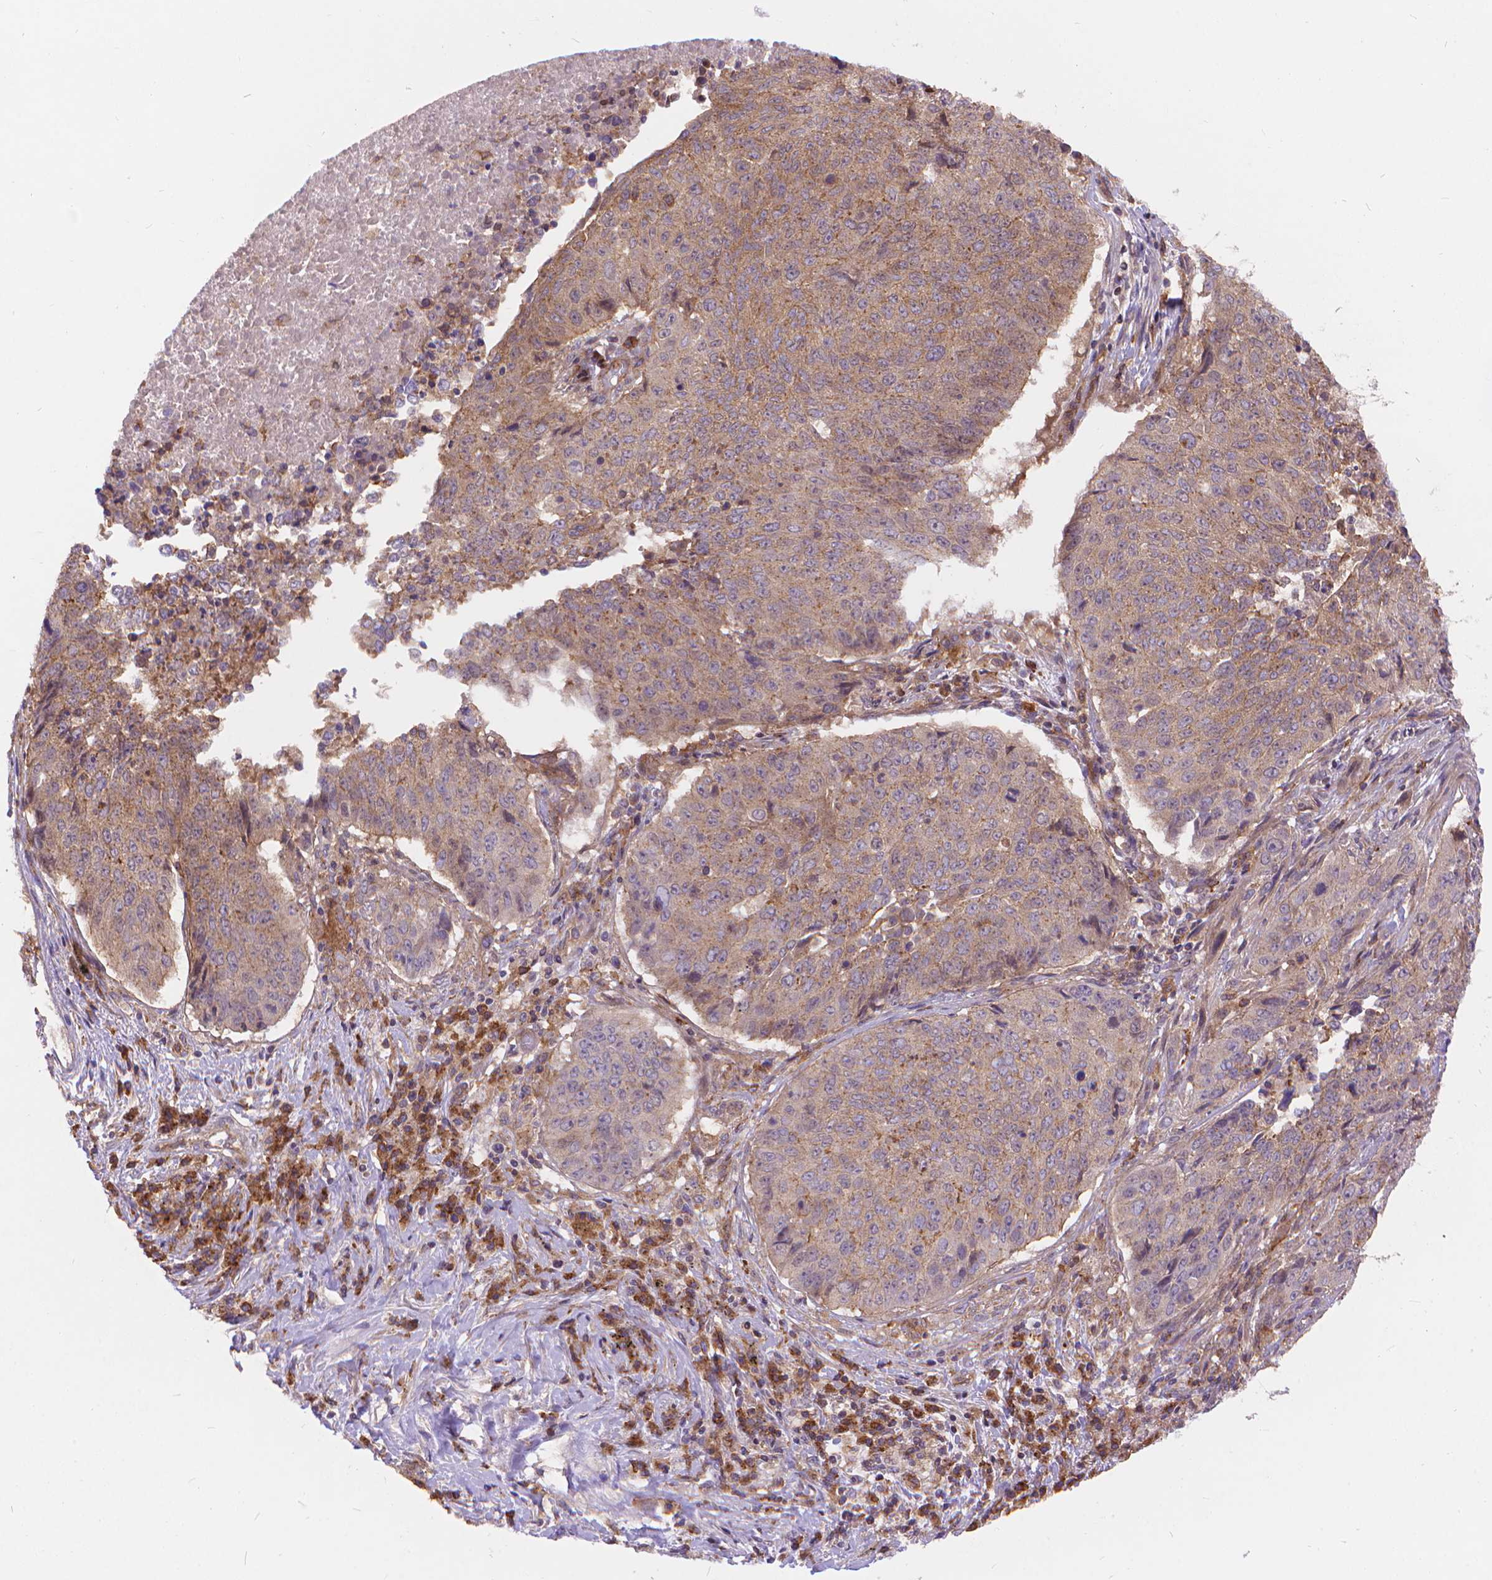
{"staining": {"intensity": "weak", "quantity": ">75%", "location": "cytoplasmic/membranous"}, "tissue": "lung cancer", "cell_type": "Tumor cells", "image_type": "cancer", "snomed": [{"axis": "morphology", "description": "Normal tissue, NOS"}, {"axis": "morphology", "description": "Squamous cell carcinoma, NOS"}, {"axis": "topography", "description": "Bronchus"}, {"axis": "topography", "description": "Lung"}], "caption": "Human squamous cell carcinoma (lung) stained for a protein (brown) shows weak cytoplasmic/membranous positive positivity in approximately >75% of tumor cells.", "gene": "ARAP1", "patient": {"sex": "male", "age": 64}}